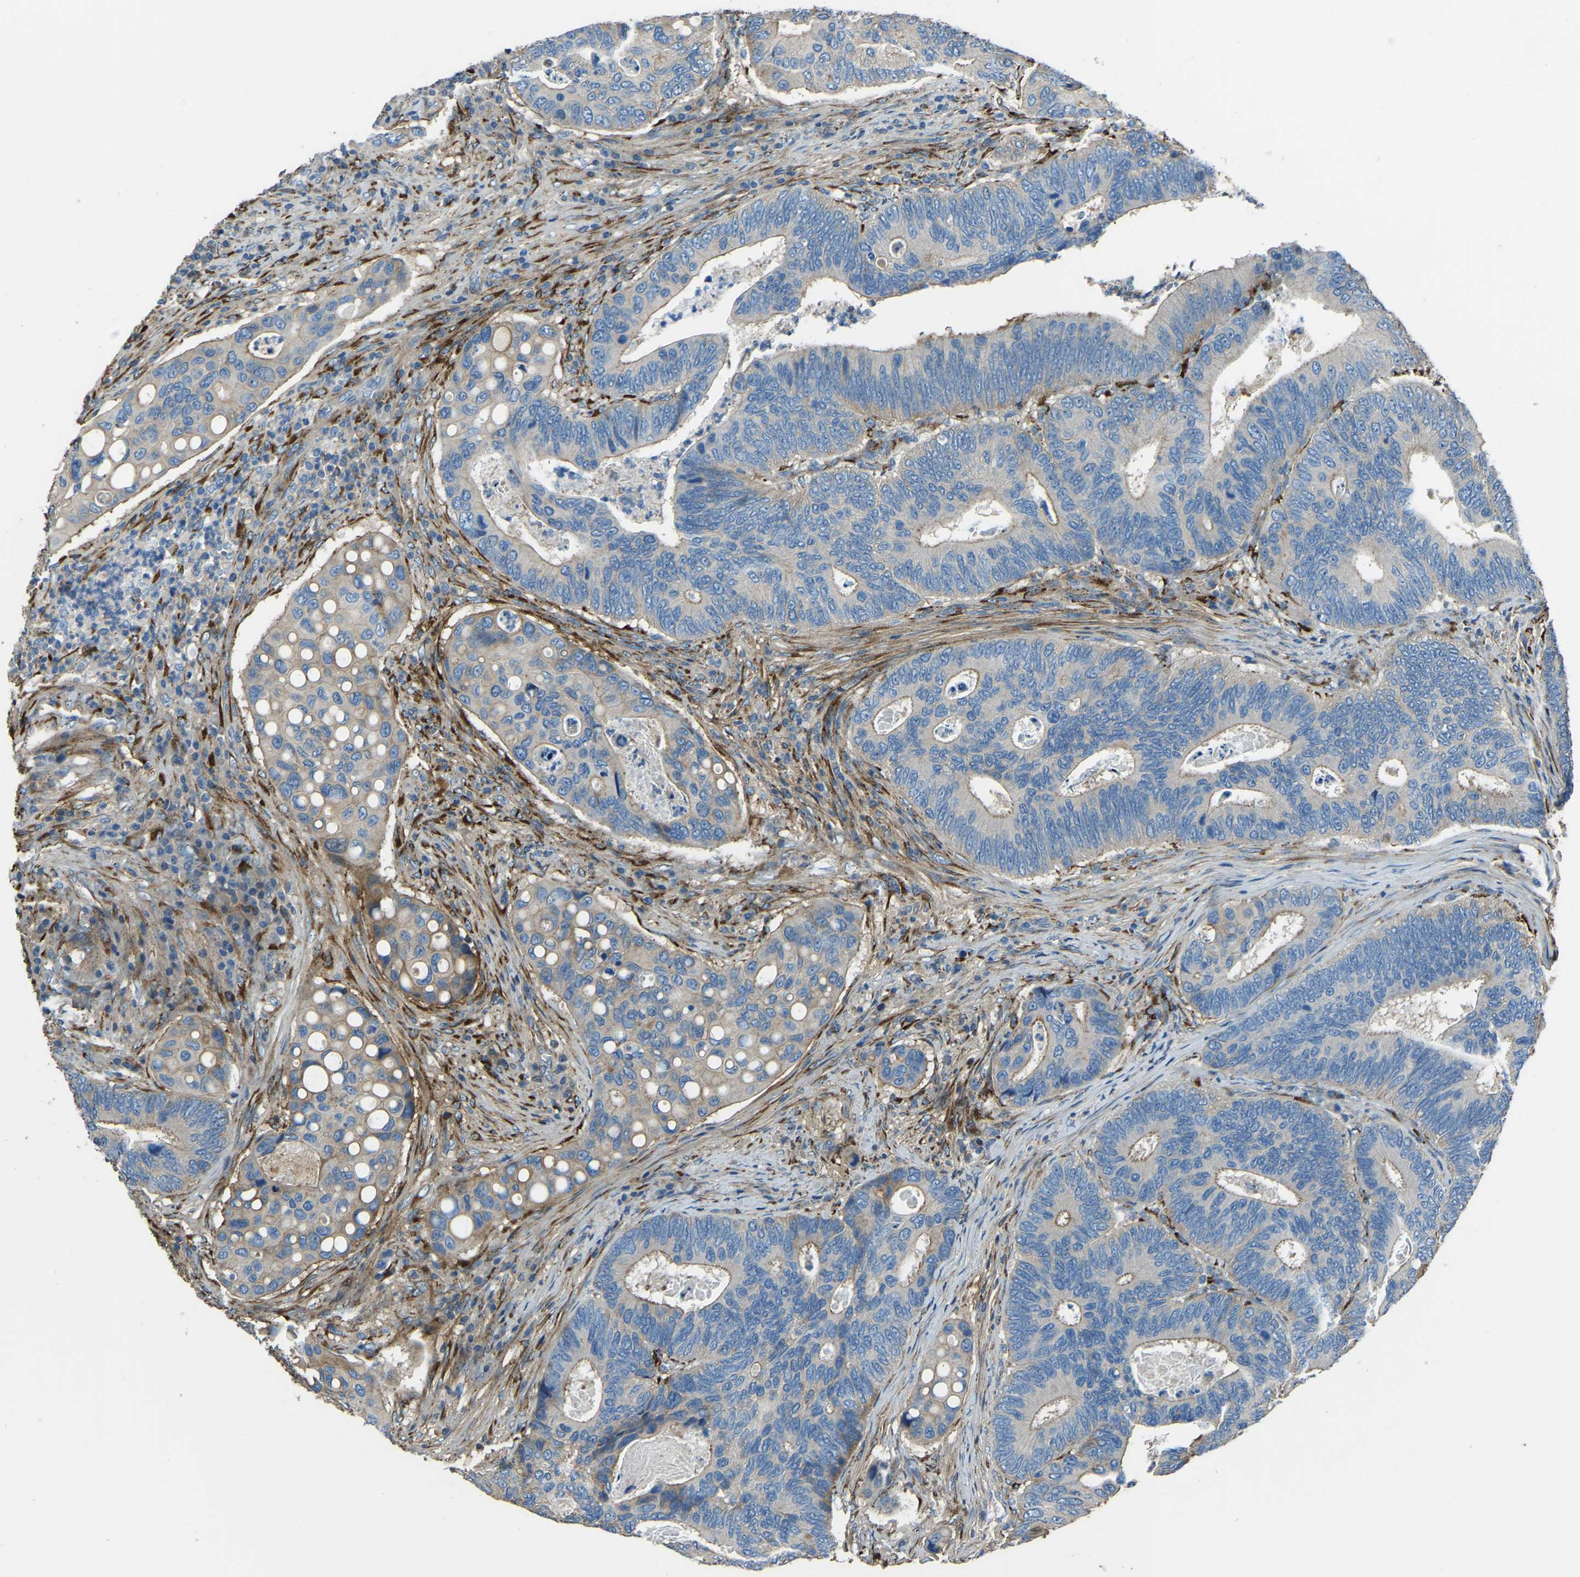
{"staining": {"intensity": "moderate", "quantity": "<25%", "location": "cytoplasmic/membranous"}, "tissue": "colorectal cancer", "cell_type": "Tumor cells", "image_type": "cancer", "snomed": [{"axis": "morphology", "description": "Inflammation, NOS"}, {"axis": "morphology", "description": "Adenocarcinoma, NOS"}, {"axis": "topography", "description": "Colon"}], "caption": "Colorectal cancer stained with a brown dye reveals moderate cytoplasmic/membranous positive expression in about <25% of tumor cells.", "gene": "COL3A1", "patient": {"sex": "male", "age": 72}}